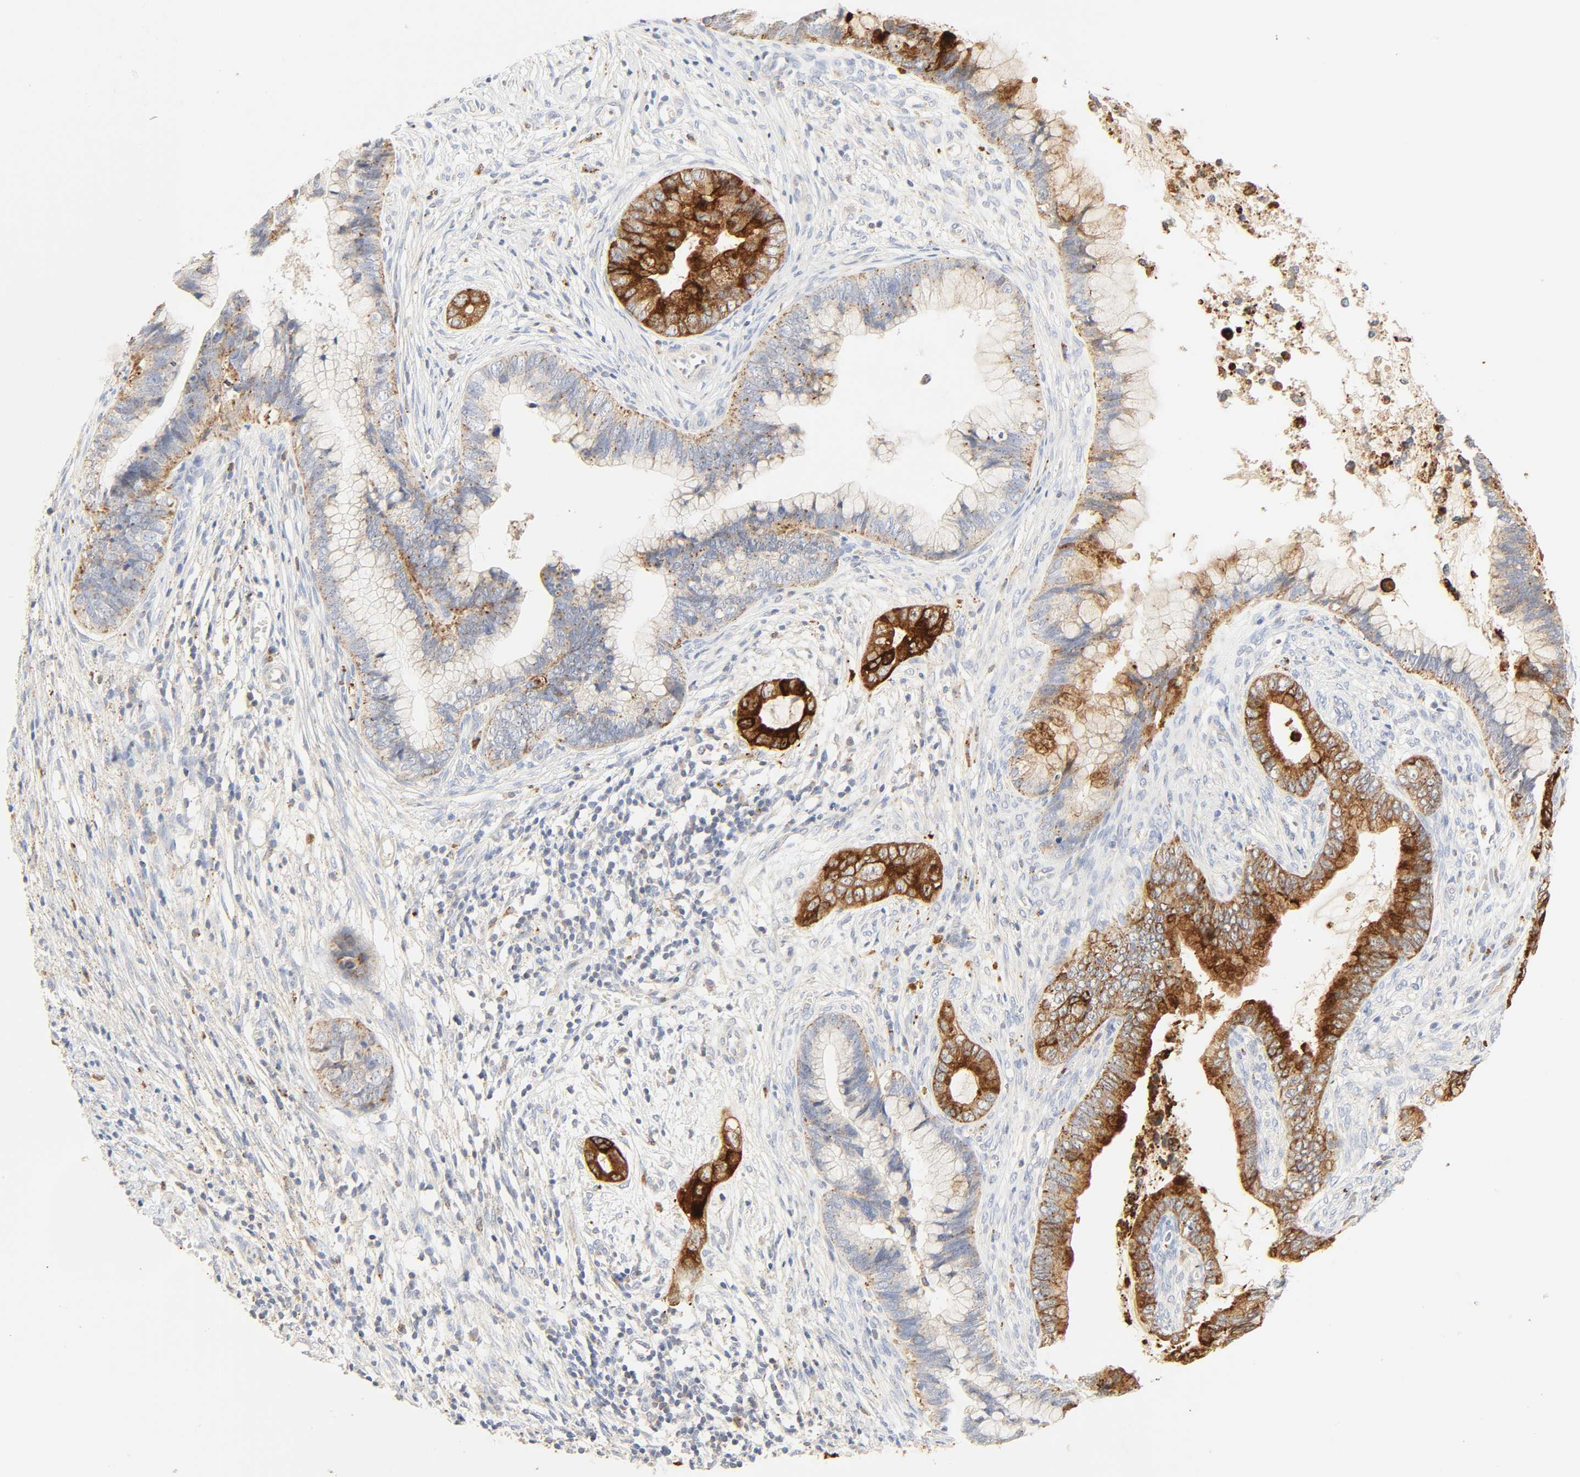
{"staining": {"intensity": "strong", "quantity": "25%-75%", "location": "cytoplasmic/membranous"}, "tissue": "cervical cancer", "cell_type": "Tumor cells", "image_type": "cancer", "snomed": [{"axis": "morphology", "description": "Adenocarcinoma, NOS"}, {"axis": "topography", "description": "Cervix"}], "caption": "Adenocarcinoma (cervical) stained with a brown dye shows strong cytoplasmic/membranous positive positivity in about 25%-75% of tumor cells.", "gene": "CAMK2A", "patient": {"sex": "female", "age": 44}}